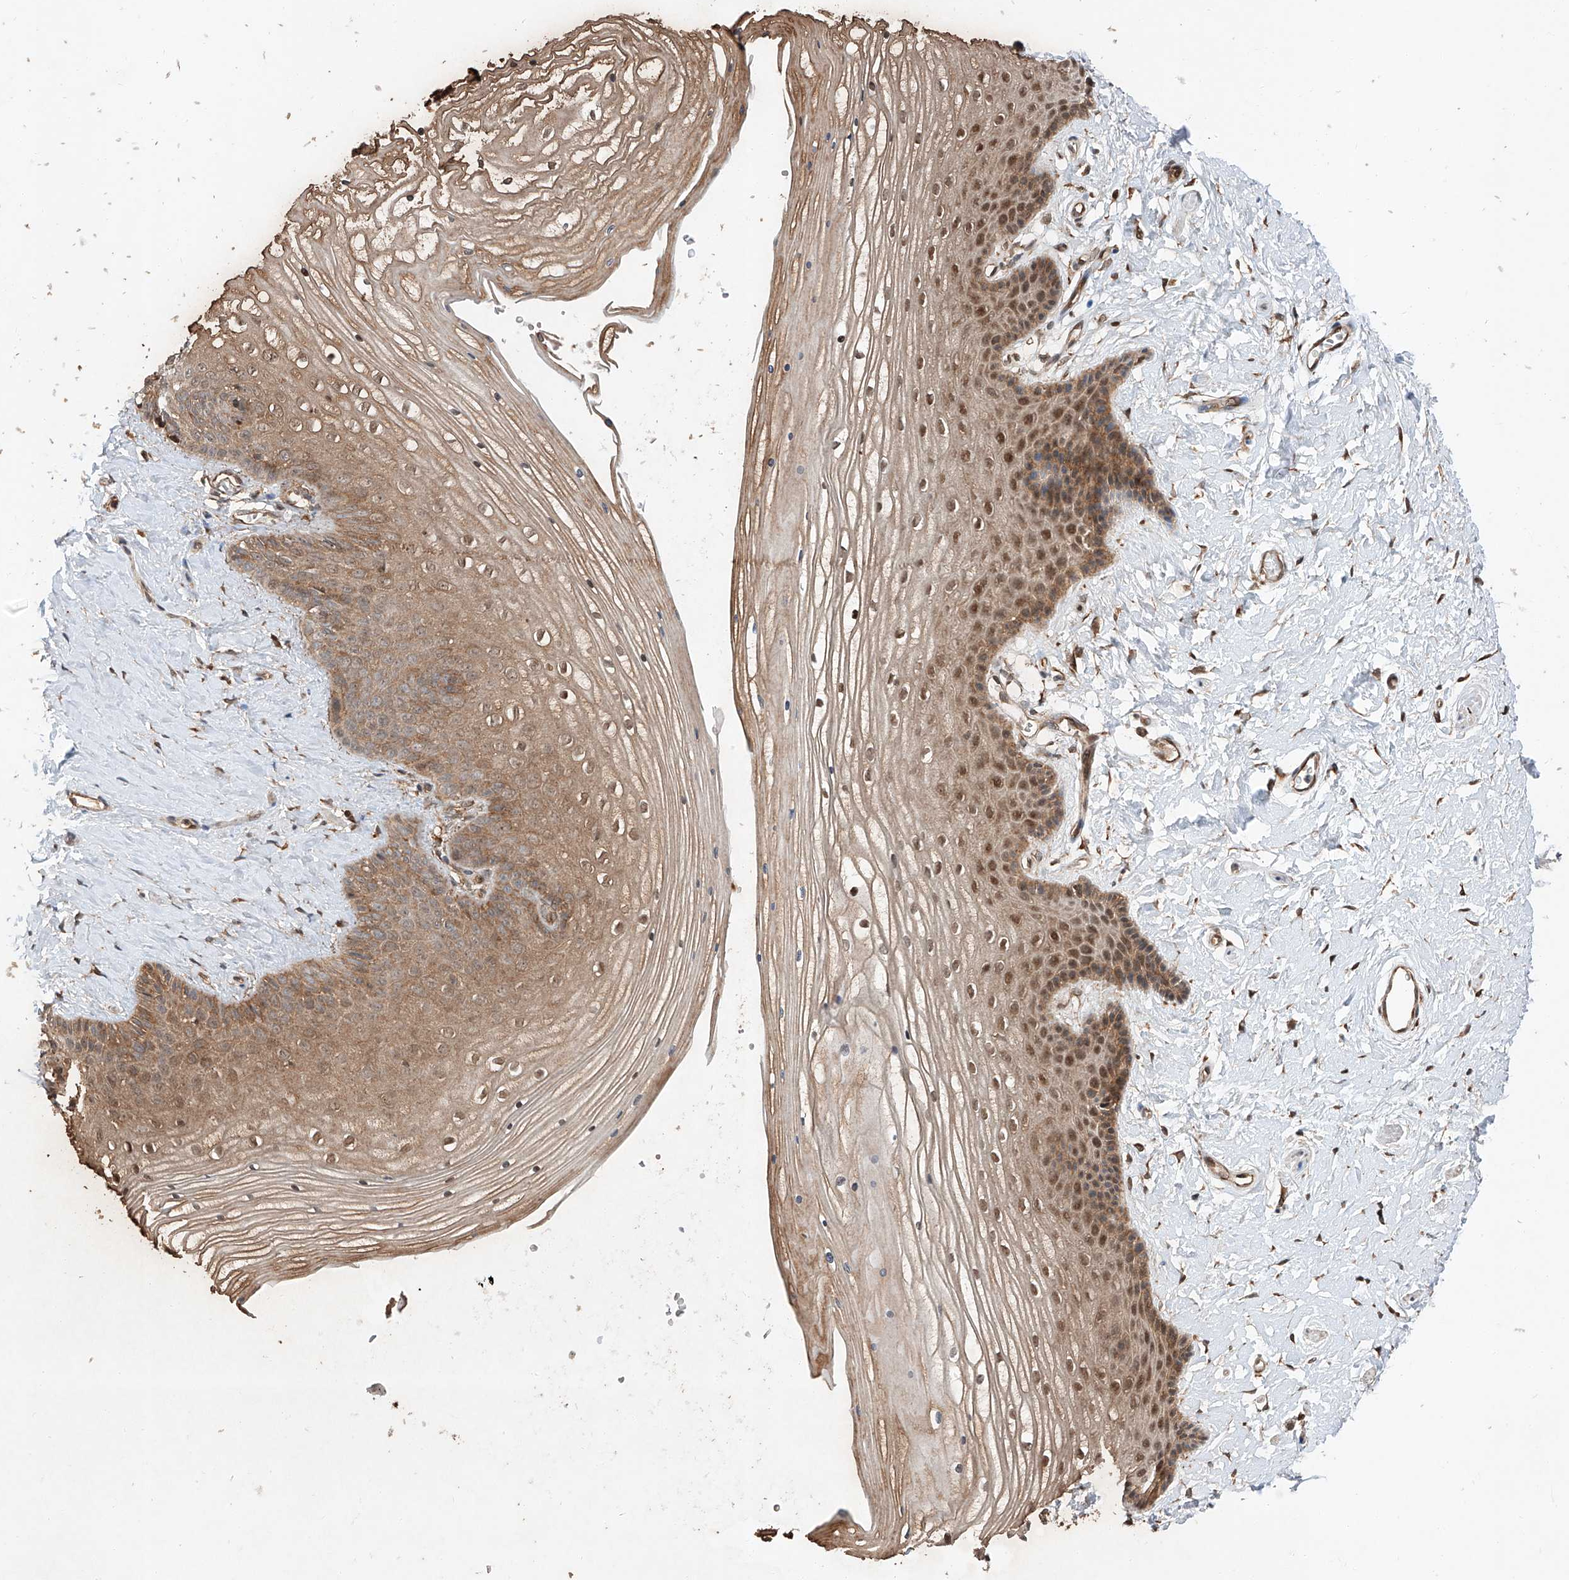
{"staining": {"intensity": "strong", "quantity": "25%-75%", "location": "cytoplasmic/membranous,nuclear"}, "tissue": "vagina", "cell_type": "Squamous epithelial cells", "image_type": "normal", "snomed": [{"axis": "morphology", "description": "Normal tissue, NOS"}, {"axis": "topography", "description": "Vagina"}, {"axis": "topography", "description": "Cervix"}], "caption": "Benign vagina reveals strong cytoplasmic/membranous,nuclear staining in approximately 25%-75% of squamous epithelial cells.", "gene": "ZFP28", "patient": {"sex": "female", "age": 40}}